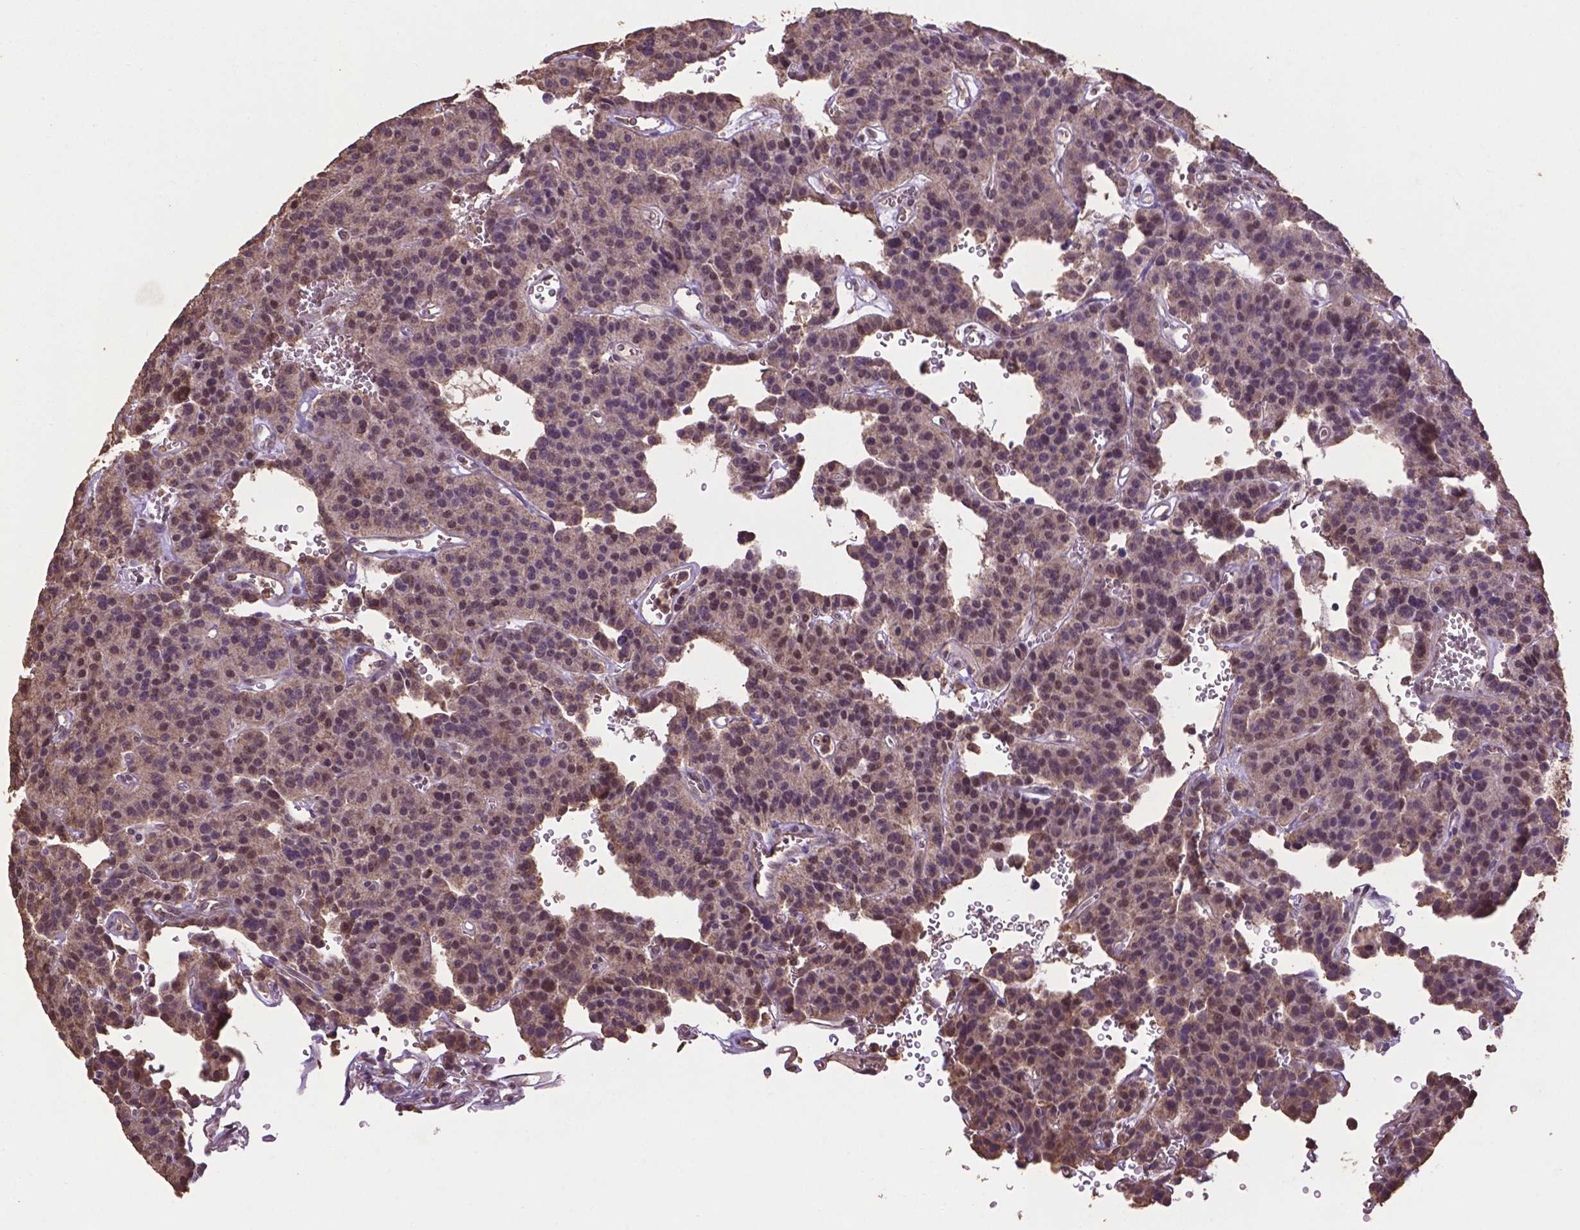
{"staining": {"intensity": "moderate", "quantity": ">75%", "location": "cytoplasmic/membranous,nuclear"}, "tissue": "carcinoid", "cell_type": "Tumor cells", "image_type": "cancer", "snomed": [{"axis": "morphology", "description": "Carcinoid, malignant, NOS"}, {"axis": "topography", "description": "Lung"}], "caption": "The immunohistochemical stain shows moderate cytoplasmic/membranous and nuclear positivity in tumor cells of carcinoid tissue. (brown staining indicates protein expression, while blue staining denotes nuclei).", "gene": "DCAF1", "patient": {"sex": "female", "age": 71}}